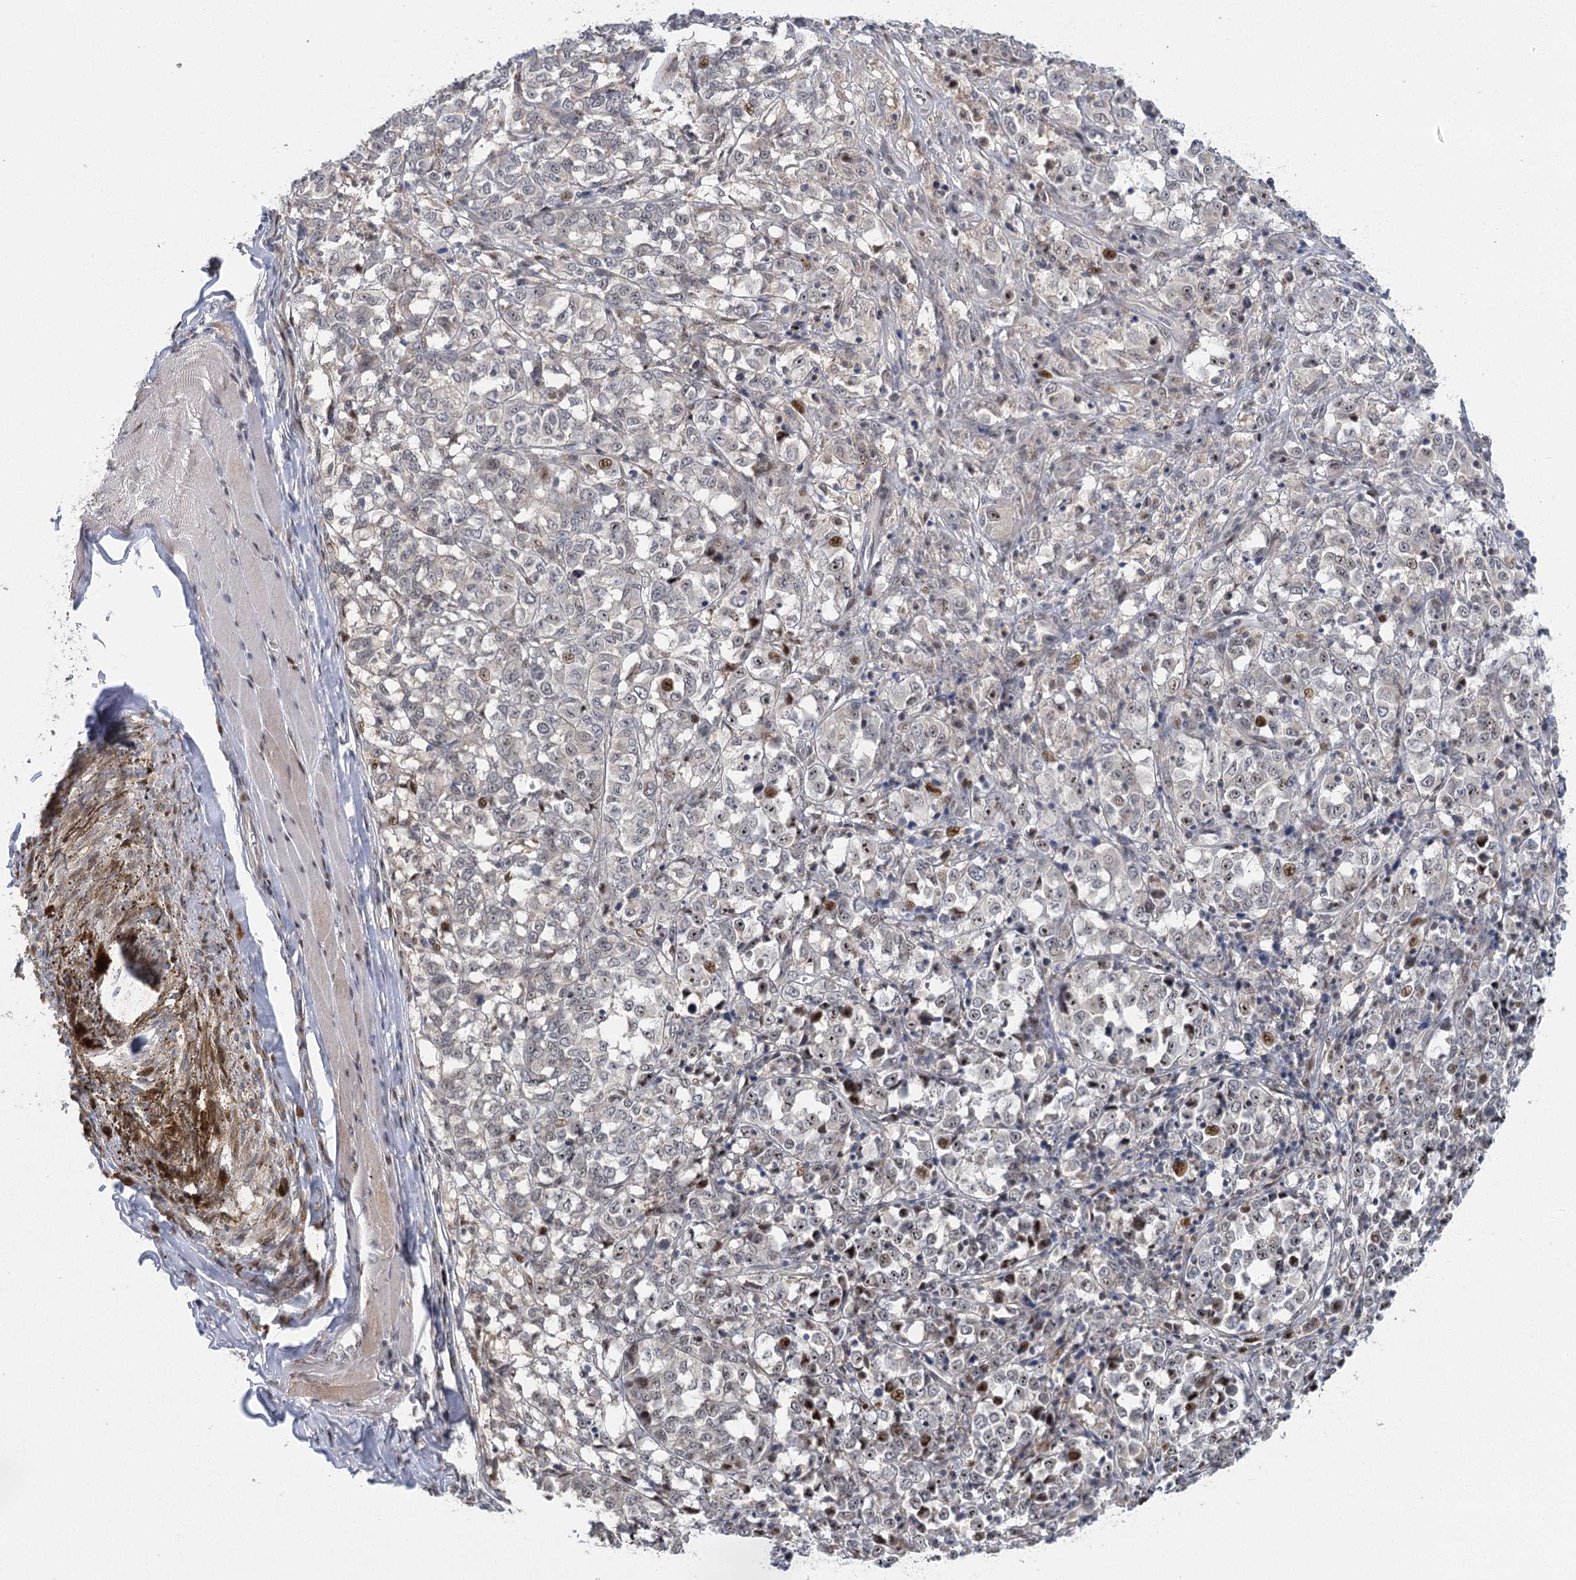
{"staining": {"intensity": "negative", "quantity": "none", "location": "none"}, "tissue": "melanoma", "cell_type": "Tumor cells", "image_type": "cancer", "snomed": [{"axis": "morphology", "description": "Malignant melanoma, NOS"}, {"axis": "topography", "description": "Skin"}], "caption": "High magnification brightfield microscopy of melanoma stained with DAB (brown) and counterstained with hematoxylin (blue): tumor cells show no significant expression.", "gene": "IL11RA", "patient": {"sex": "female", "age": 72}}